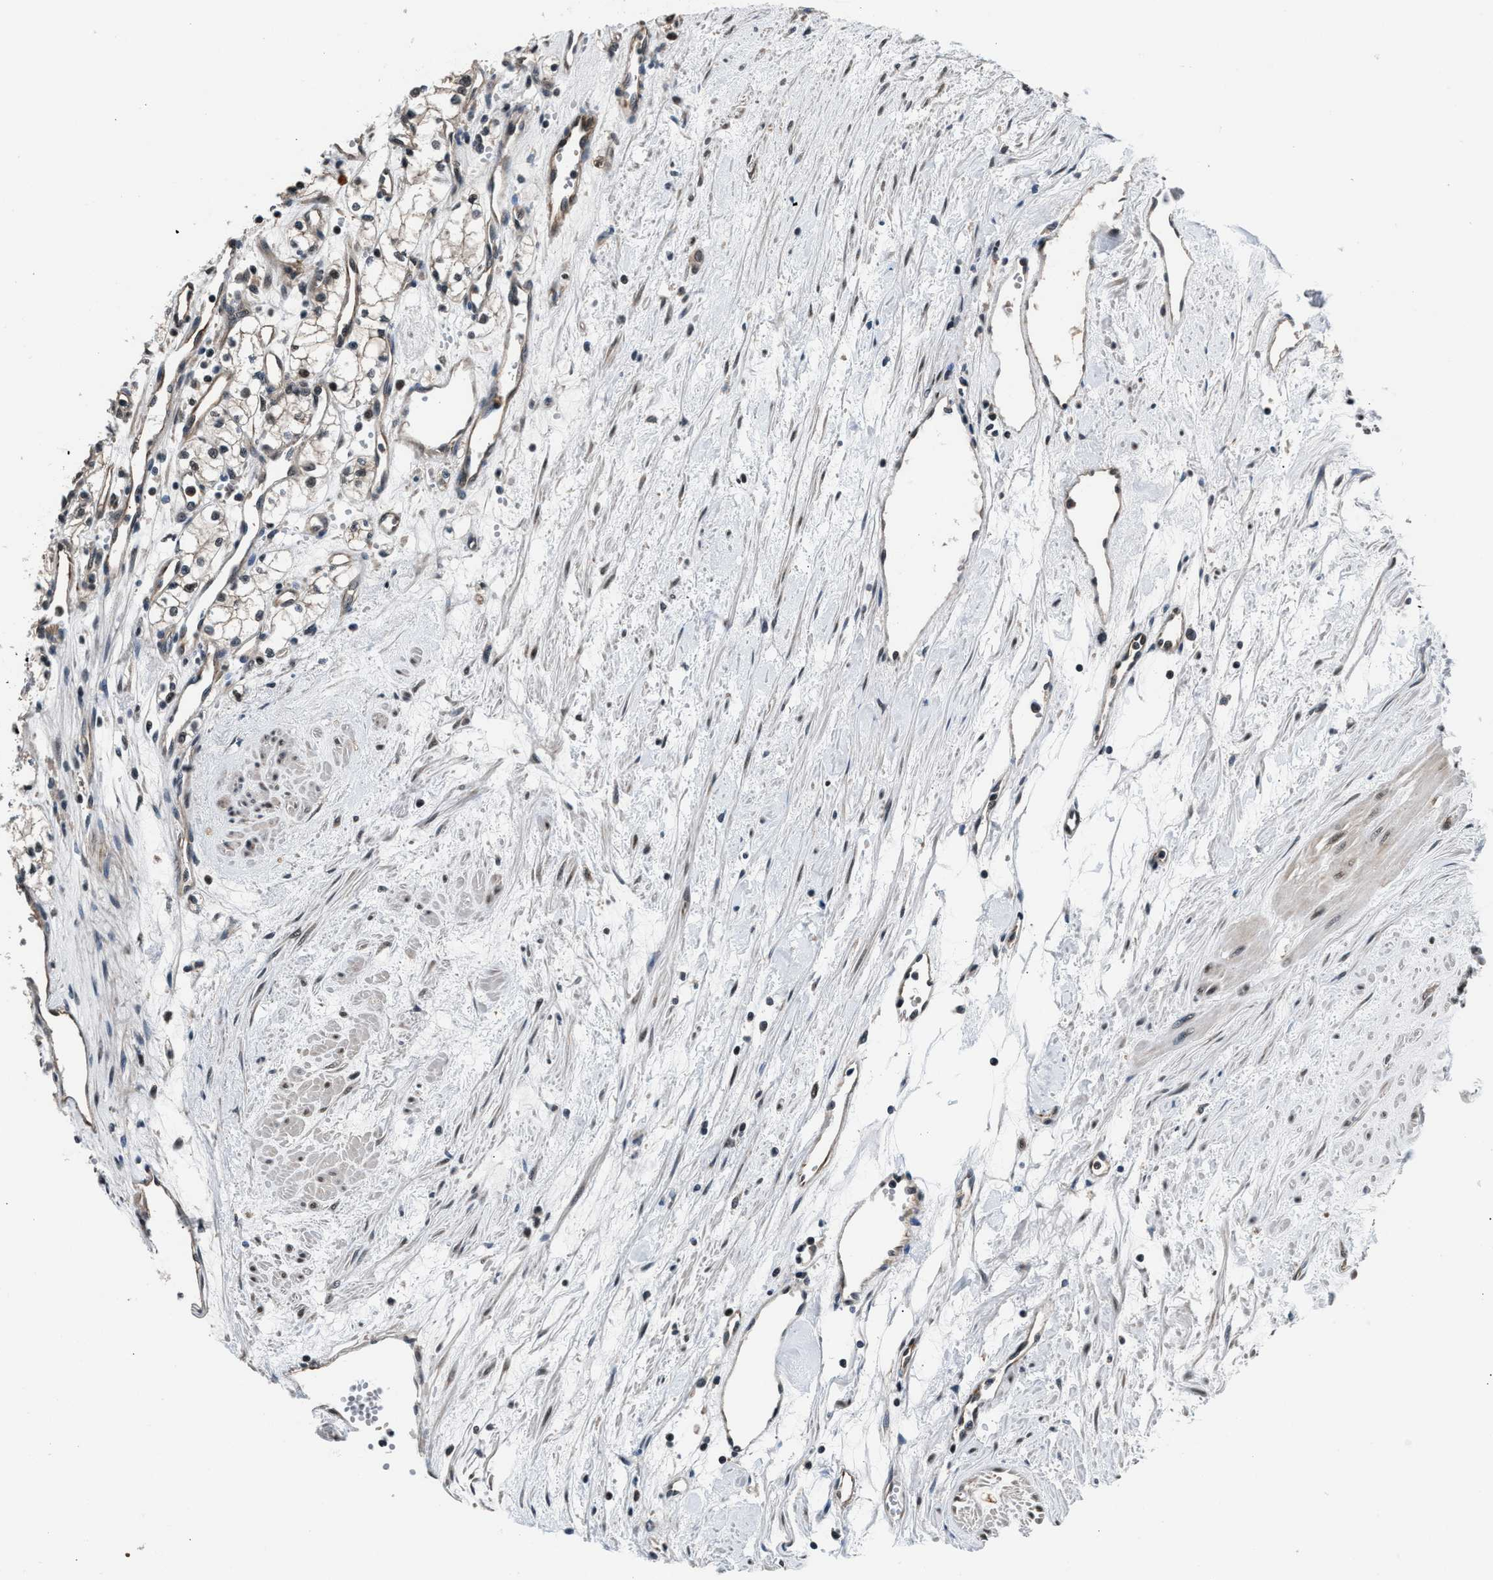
{"staining": {"intensity": "weak", "quantity": "<25%", "location": "nuclear"}, "tissue": "renal cancer", "cell_type": "Tumor cells", "image_type": "cancer", "snomed": [{"axis": "morphology", "description": "Adenocarcinoma, NOS"}, {"axis": "topography", "description": "Kidney"}], "caption": "A micrograph of human renal adenocarcinoma is negative for staining in tumor cells. (Brightfield microscopy of DAB (3,3'-diaminobenzidine) immunohistochemistry (IHC) at high magnification).", "gene": "RBM33", "patient": {"sex": "male", "age": 59}}